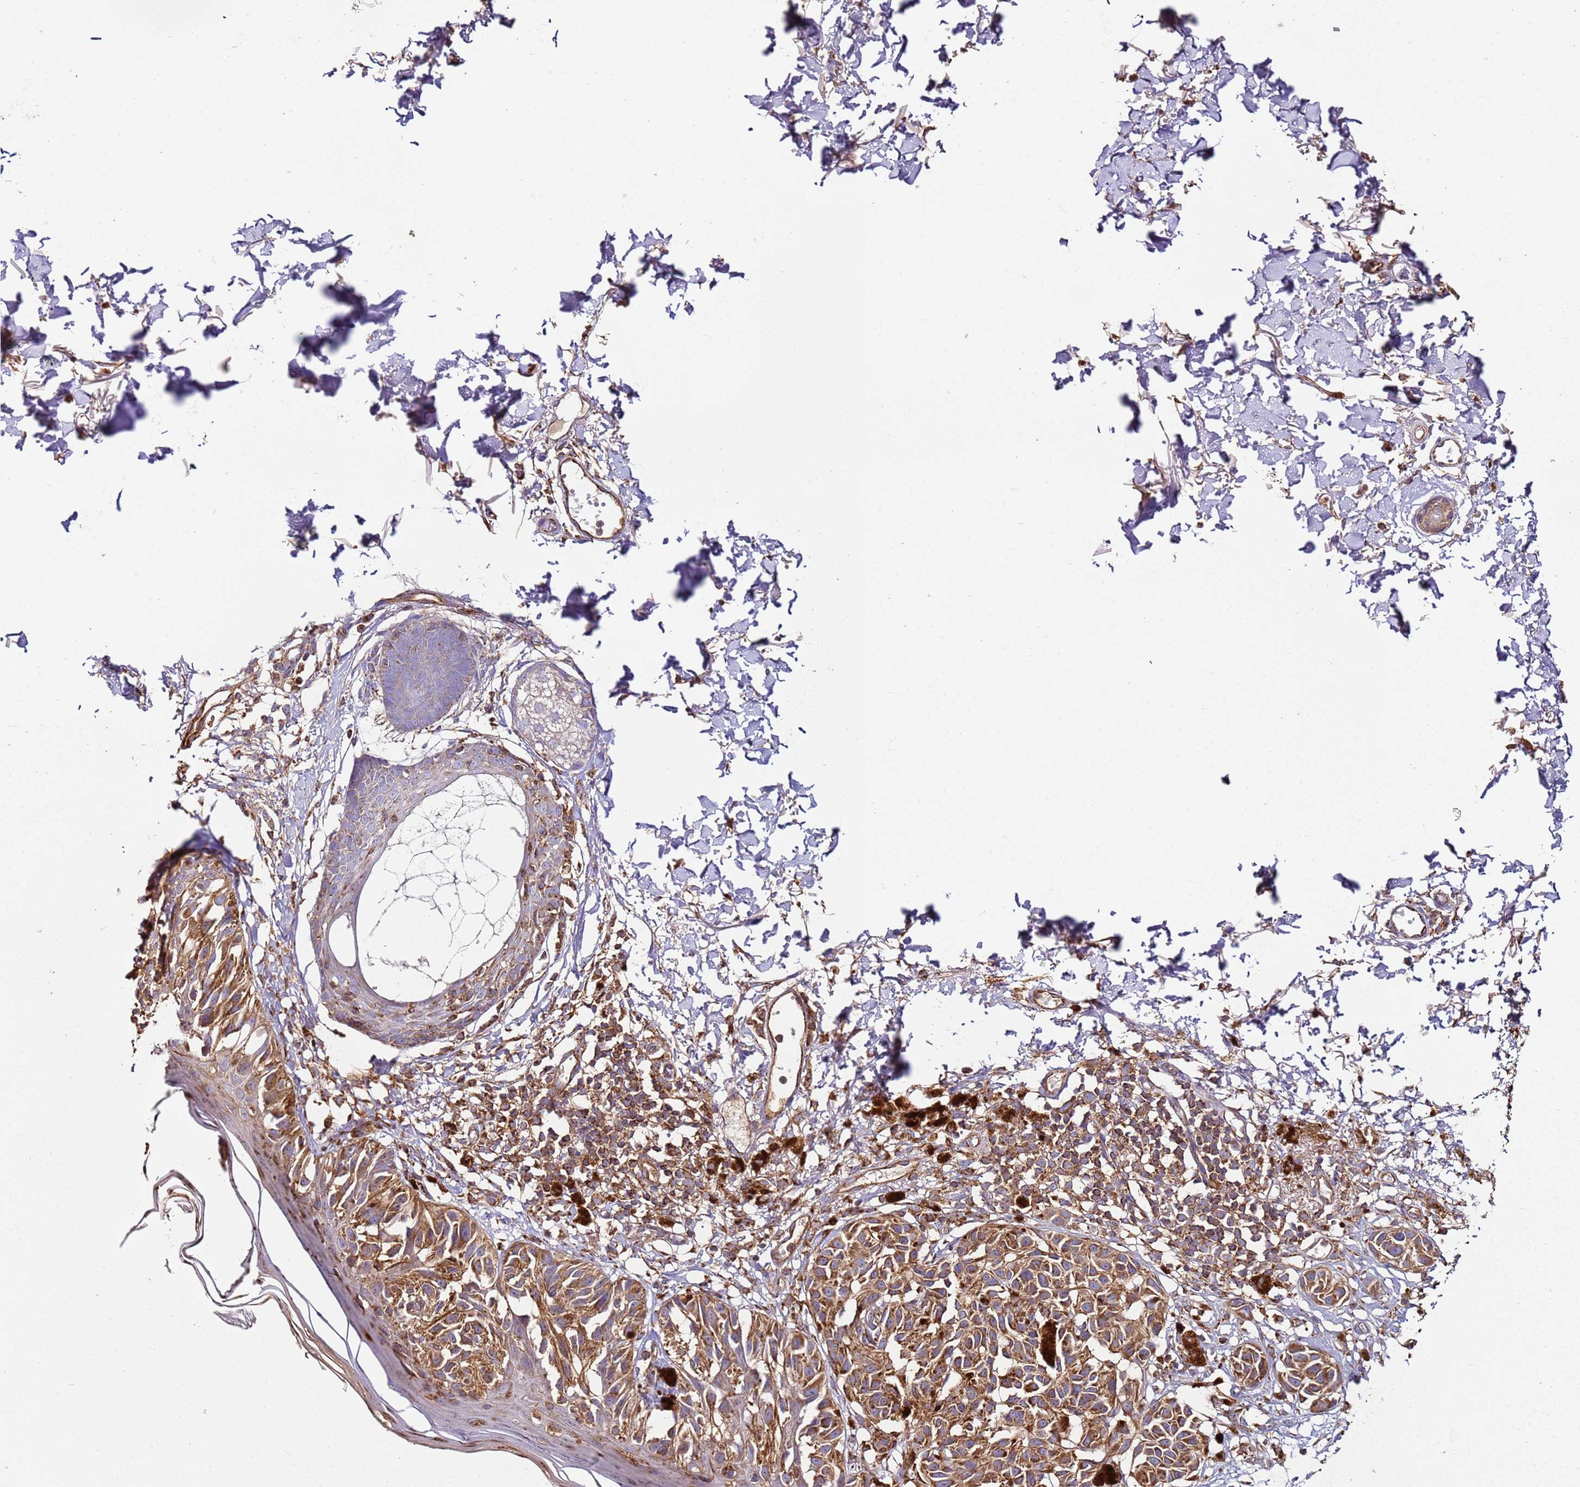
{"staining": {"intensity": "moderate", "quantity": ">75%", "location": "cytoplasmic/membranous"}, "tissue": "melanoma", "cell_type": "Tumor cells", "image_type": "cancer", "snomed": [{"axis": "morphology", "description": "Malignant melanoma, NOS"}, {"axis": "topography", "description": "Skin"}], "caption": "The micrograph demonstrates staining of melanoma, revealing moderate cytoplasmic/membranous protein positivity (brown color) within tumor cells. (DAB (3,3'-diaminobenzidine) = brown stain, brightfield microscopy at high magnification).", "gene": "RMND5A", "patient": {"sex": "male", "age": 73}}